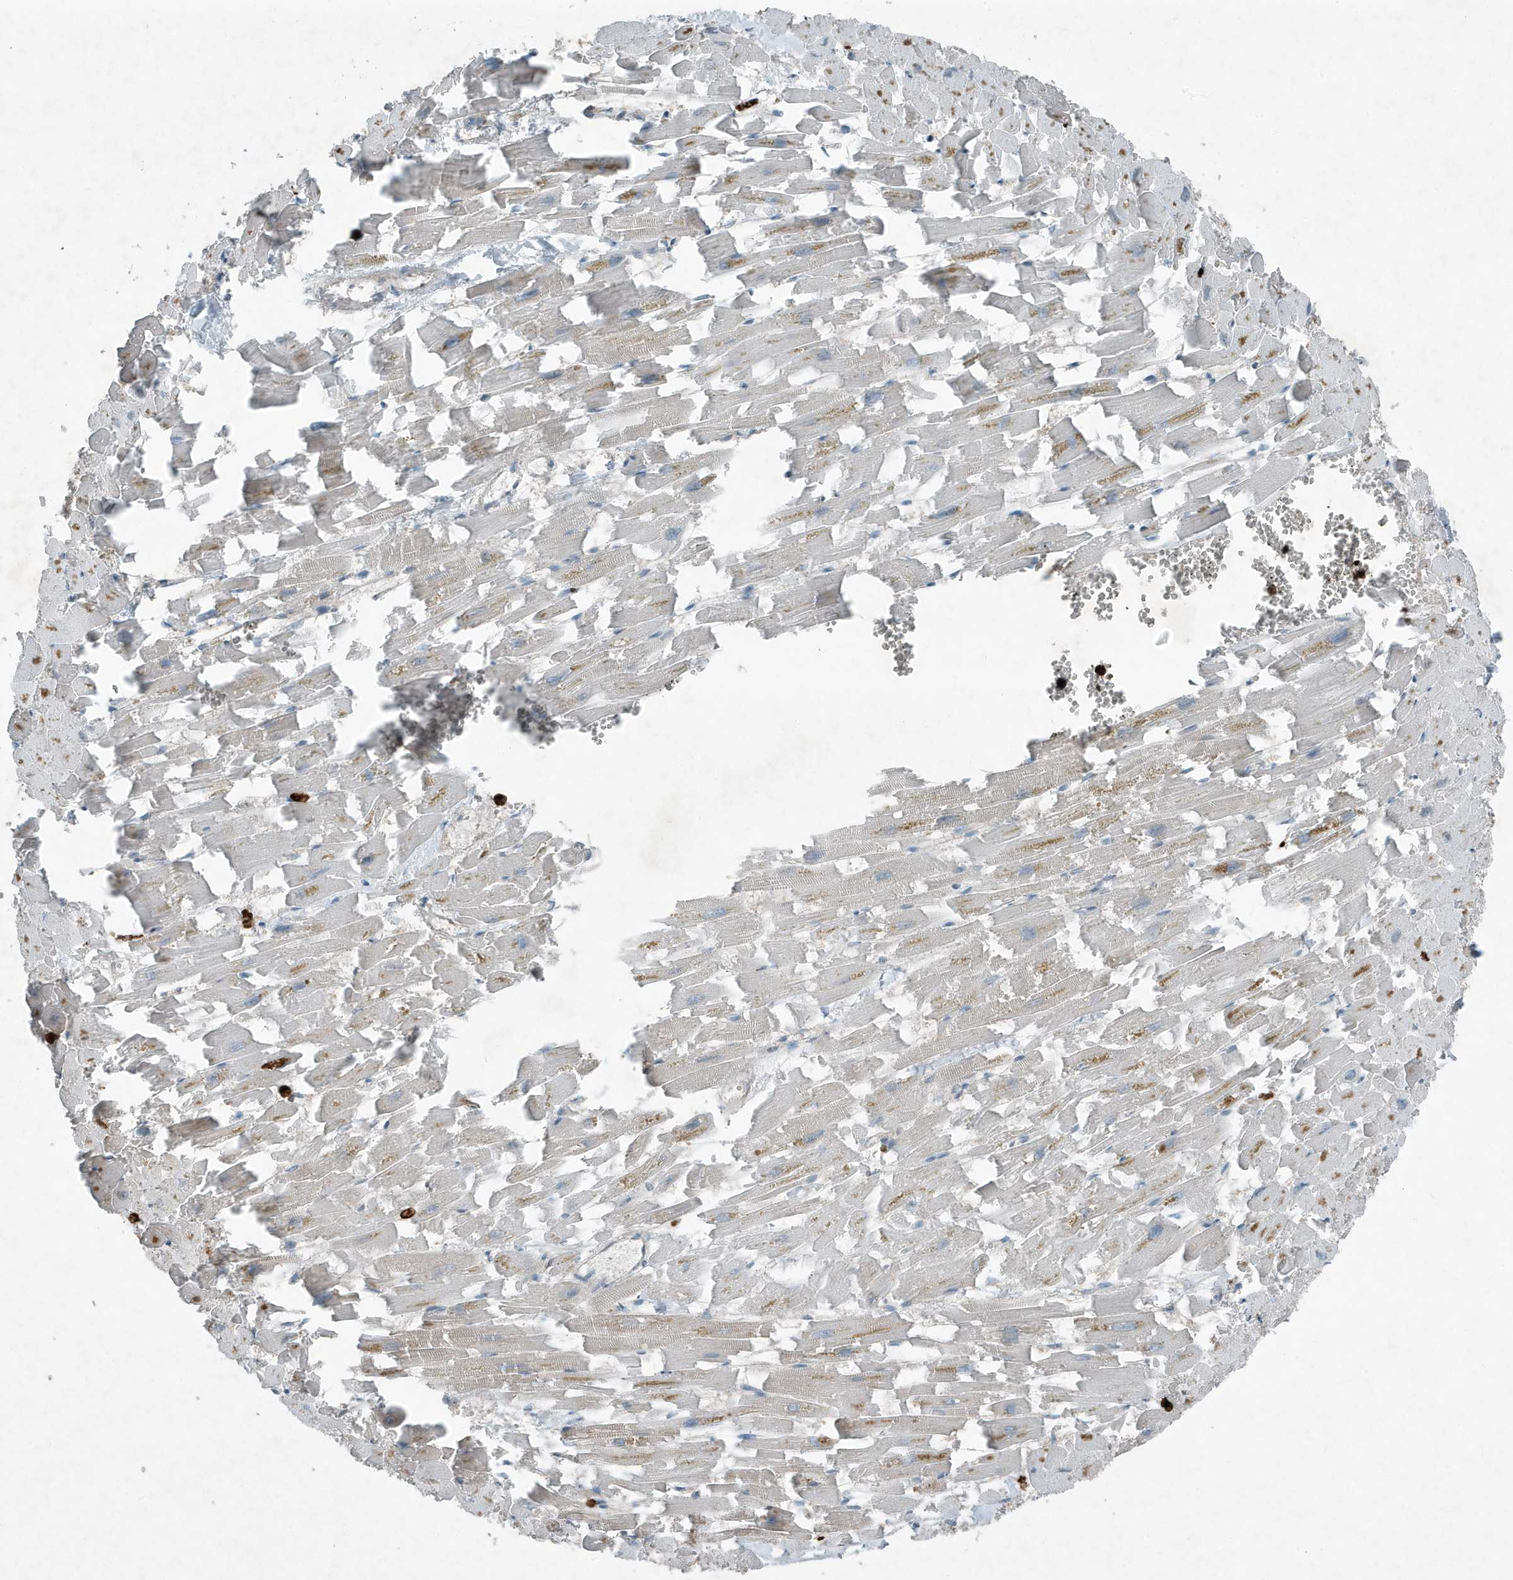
{"staining": {"intensity": "moderate", "quantity": "<25%", "location": "cytoplasmic/membranous"}, "tissue": "heart muscle", "cell_type": "Cardiomyocytes", "image_type": "normal", "snomed": [{"axis": "morphology", "description": "Normal tissue, NOS"}, {"axis": "topography", "description": "Heart"}], "caption": "An immunohistochemistry photomicrograph of benign tissue is shown. Protein staining in brown labels moderate cytoplasmic/membranous positivity in heart muscle within cardiomyocytes.", "gene": "DAPP1", "patient": {"sex": "female", "age": 64}}